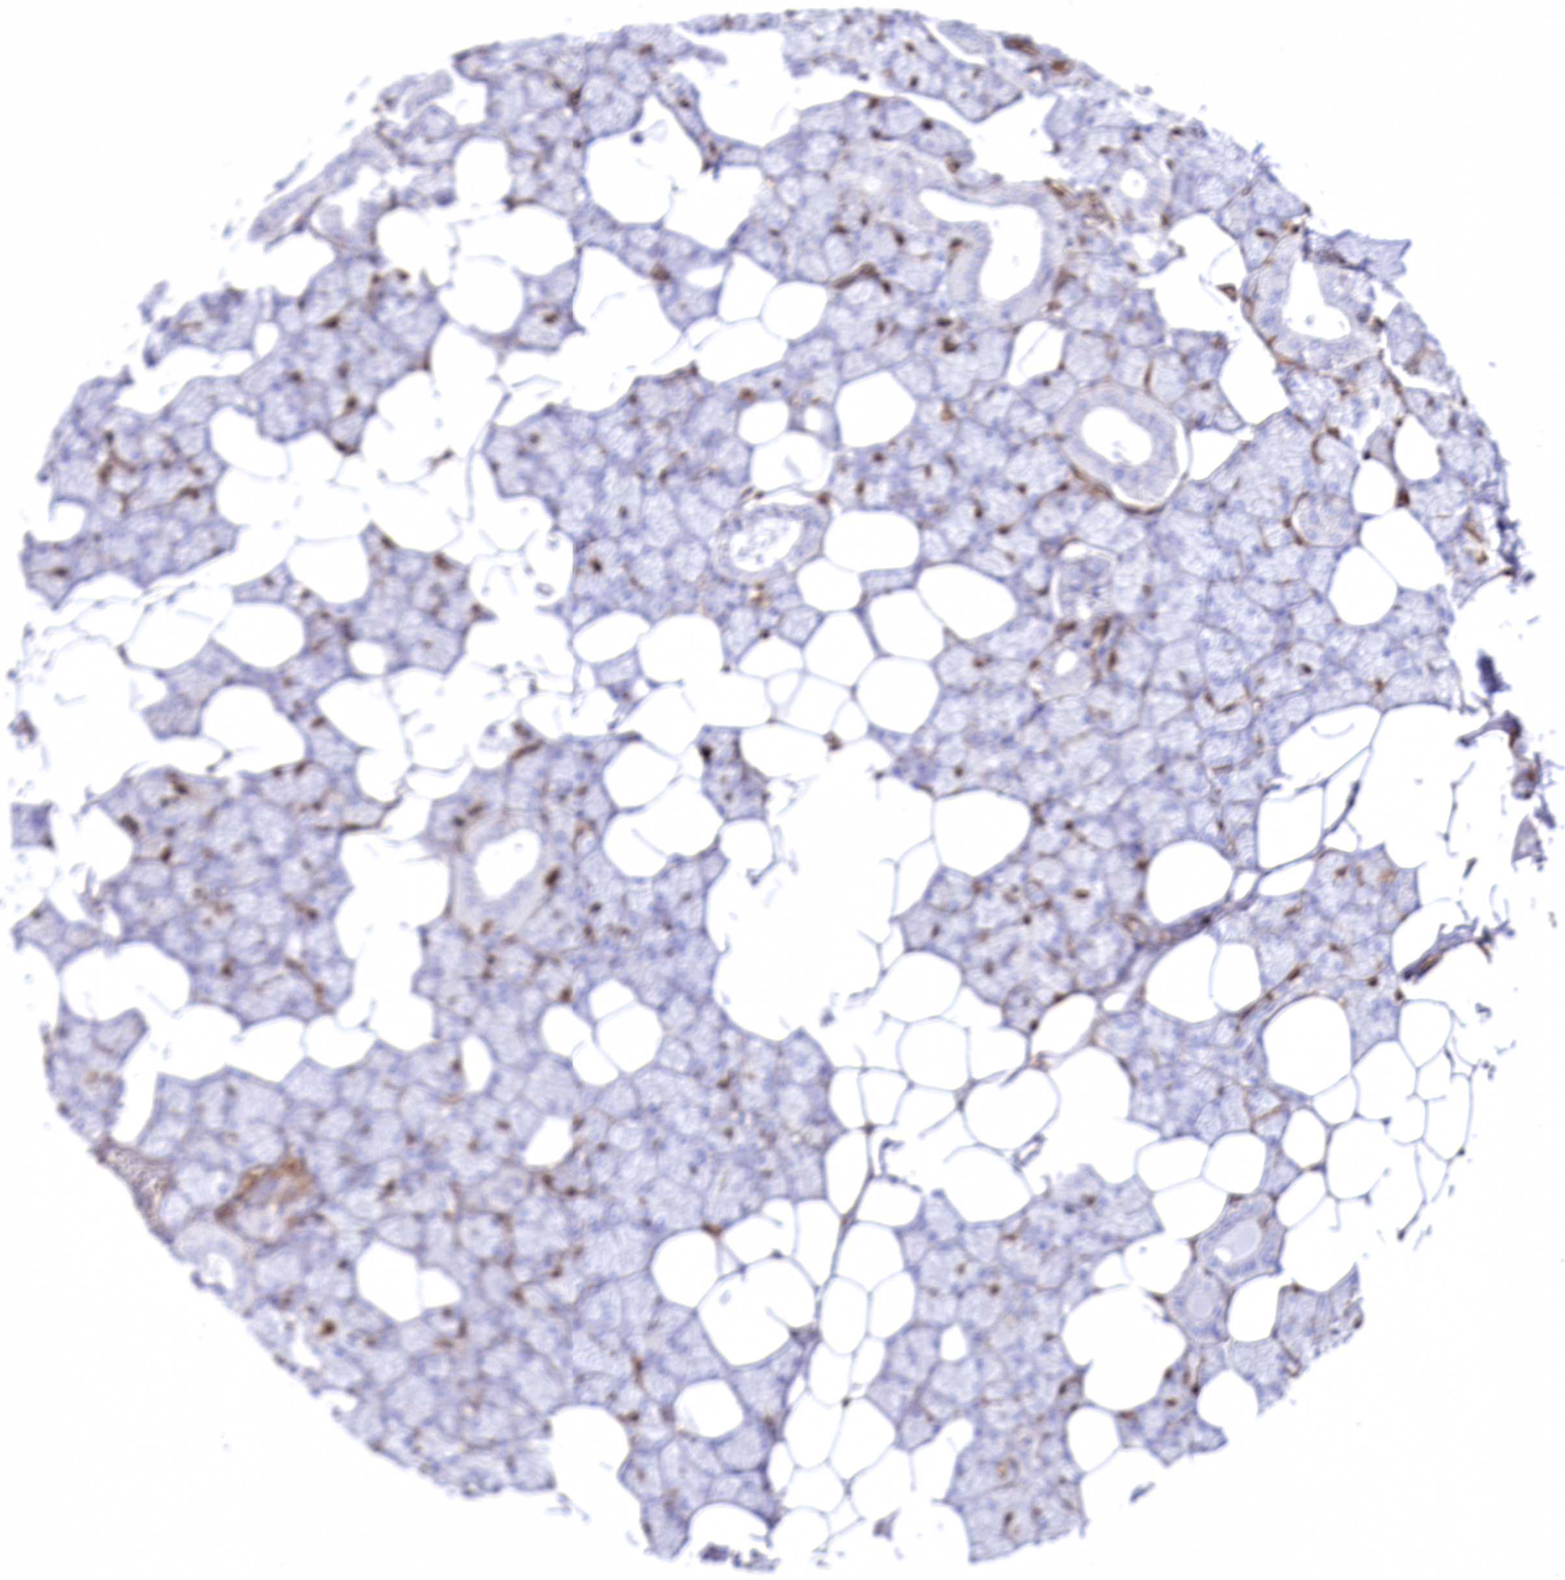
{"staining": {"intensity": "strong", "quantity": "<25%", "location": "nuclear"}, "tissue": "salivary gland", "cell_type": "Glandular cells", "image_type": "normal", "snomed": [{"axis": "morphology", "description": "Normal tissue, NOS"}, {"axis": "topography", "description": "Salivary gland"}], "caption": "Immunohistochemical staining of normal human salivary gland exhibits medium levels of strong nuclear expression in about <25% of glandular cells. The staining was performed using DAB, with brown indicating positive protein expression. Nuclei are stained blue with hematoxylin.", "gene": "PTMS", "patient": {"sex": "male", "age": 62}}